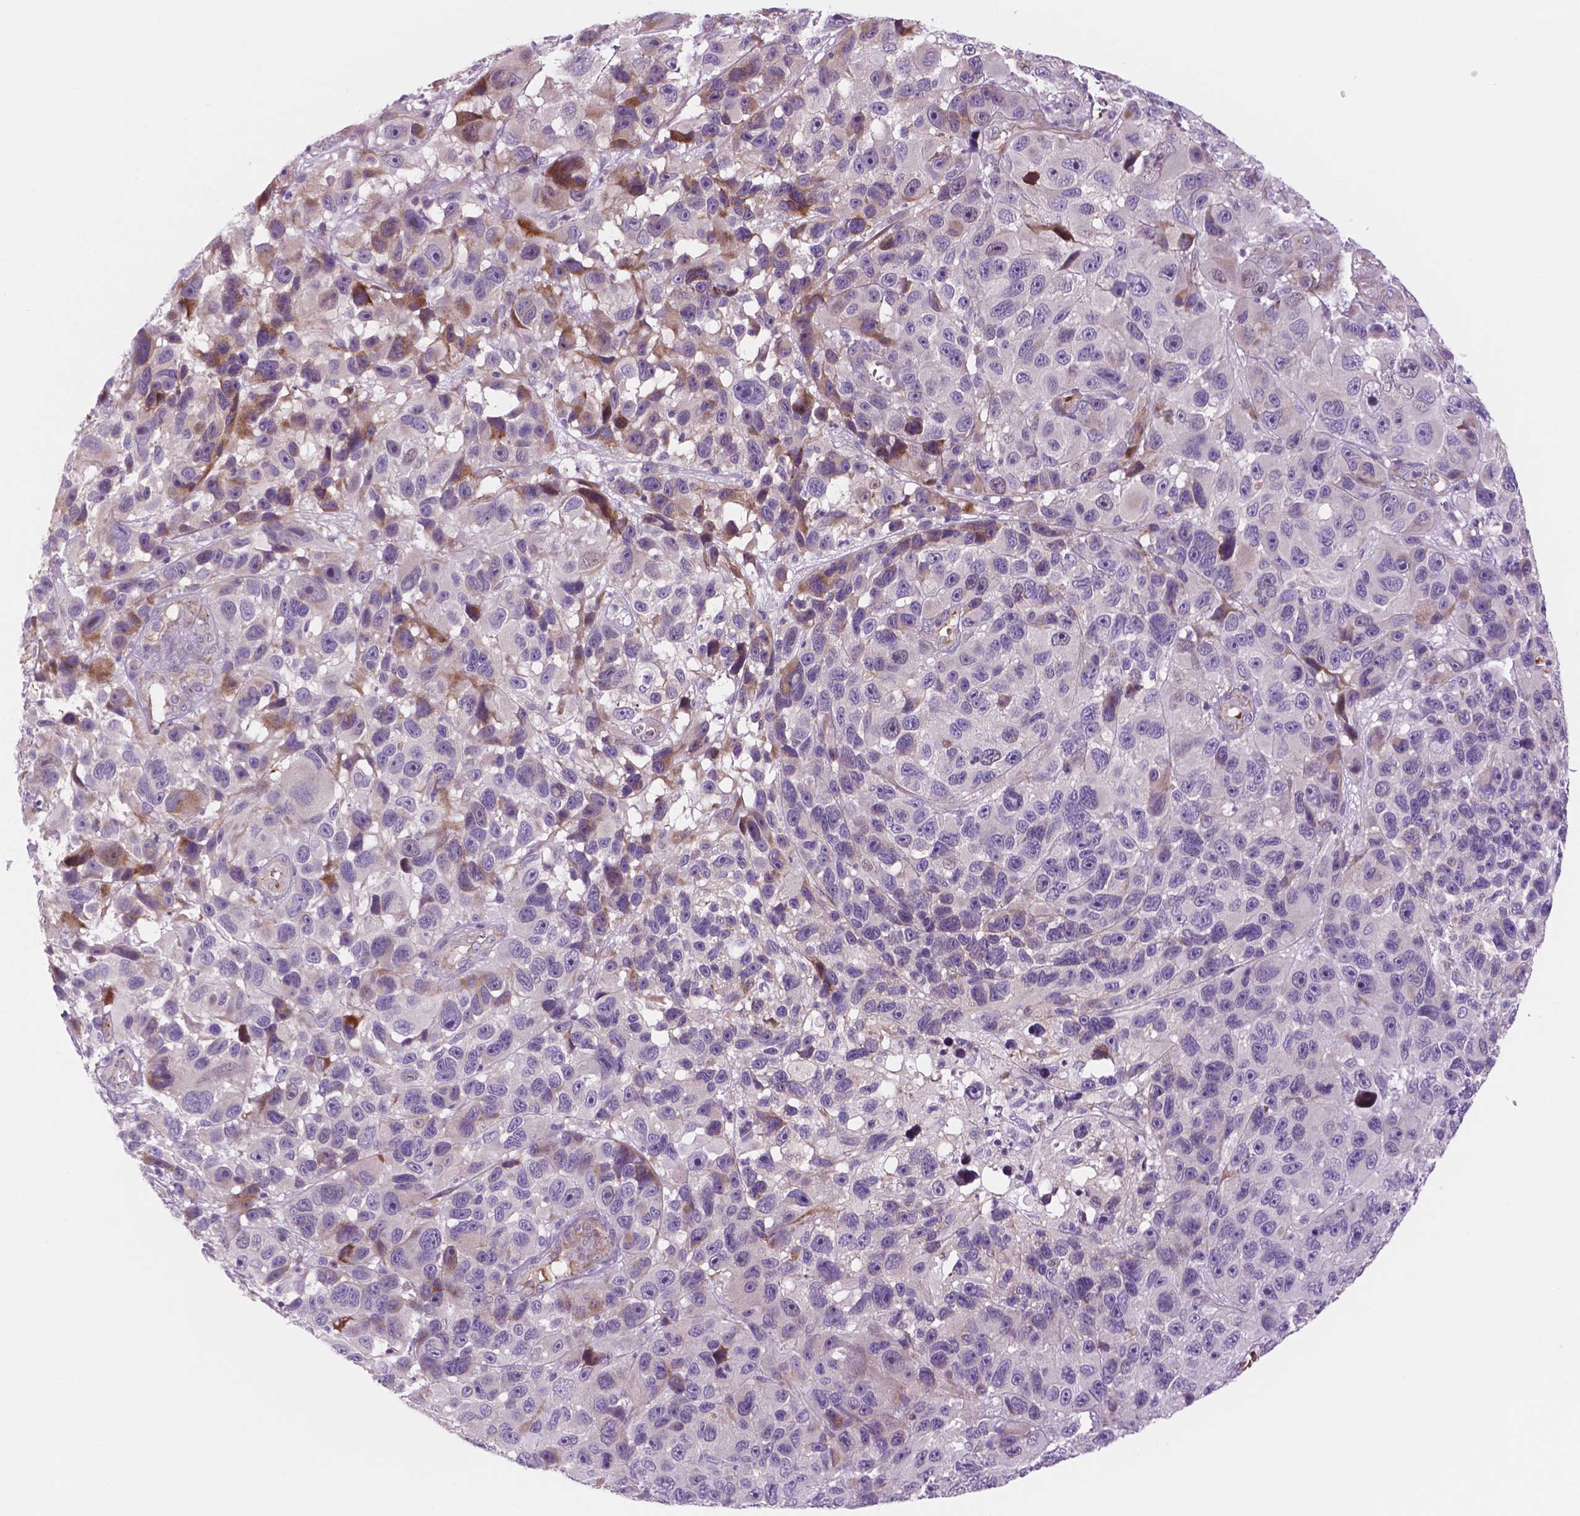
{"staining": {"intensity": "moderate", "quantity": "<25%", "location": "cytoplasmic/membranous"}, "tissue": "melanoma", "cell_type": "Tumor cells", "image_type": "cancer", "snomed": [{"axis": "morphology", "description": "Malignant melanoma, NOS"}, {"axis": "topography", "description": "Skin"}], "caption": "Protein analysis of malignant melanoma tissue exhibits moderate cytoplasmic/membranous expression in about <25% of tumor cells. Using DAB (brown) and hematoxylin (blue) stains, captured at high magnification using brightfield microscopy.", "gene": "RND3", "patient": {"sex": "male", "age": 53}}